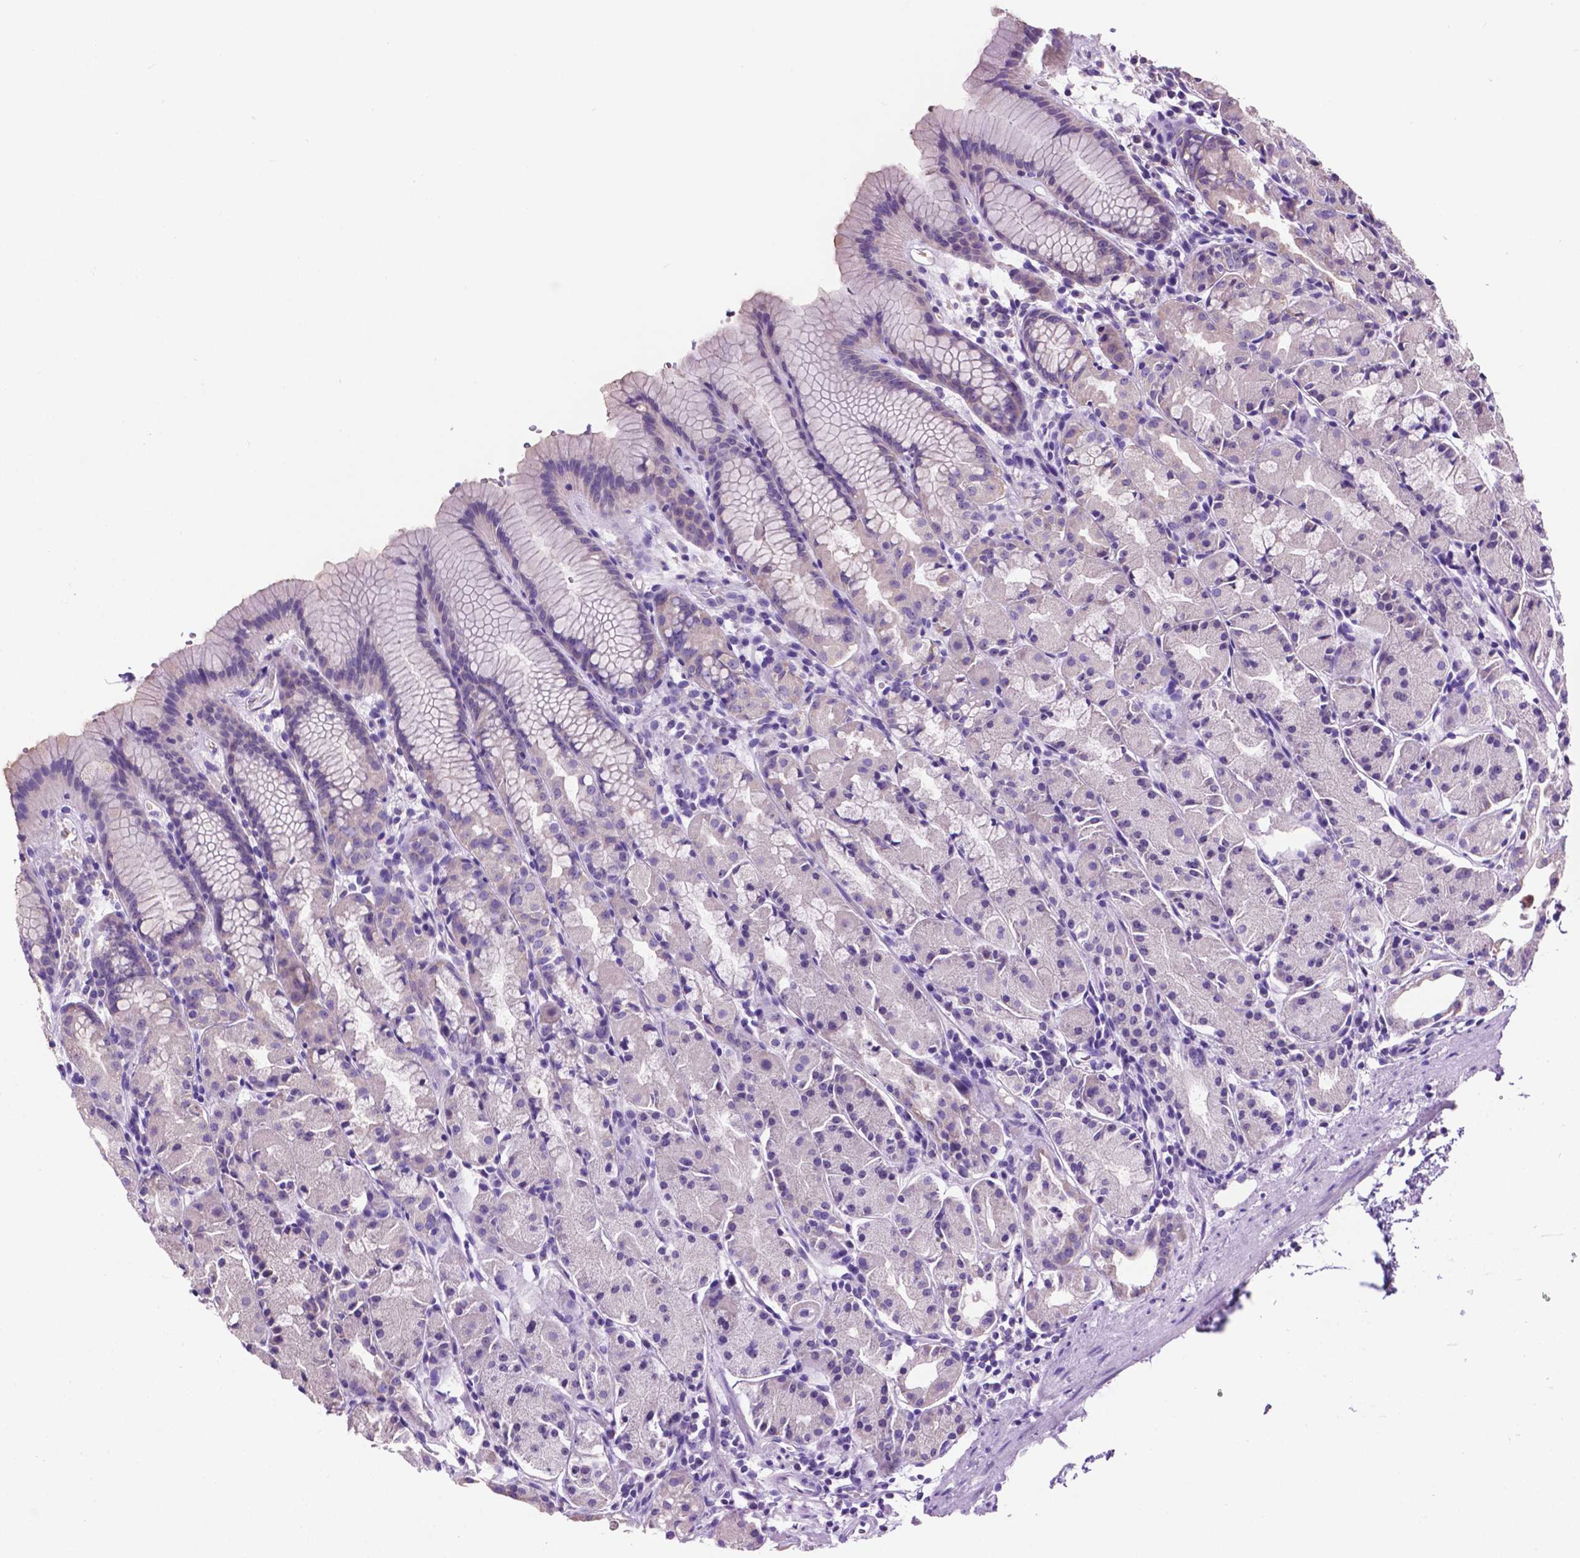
{"staining": {"intensity": "negative", "quantity": "none", "location": "none"}, "tissue": "stomach", "cell_type": "Glandular cells", "image_type": "normal", "snomed": [{"axis": "morphology", "description": "Normal tissue, NOS"}, {"axis": "topography", "description": "Stomach, upper"}], "caption": "DAB (3,3'-diaminobenzidine) immunohistochemical staining of unremarkable human stomach displays no significant staining in glandular cells.", "gene": "SPDYA", "patient": {"sex": "male", "age": 47}}